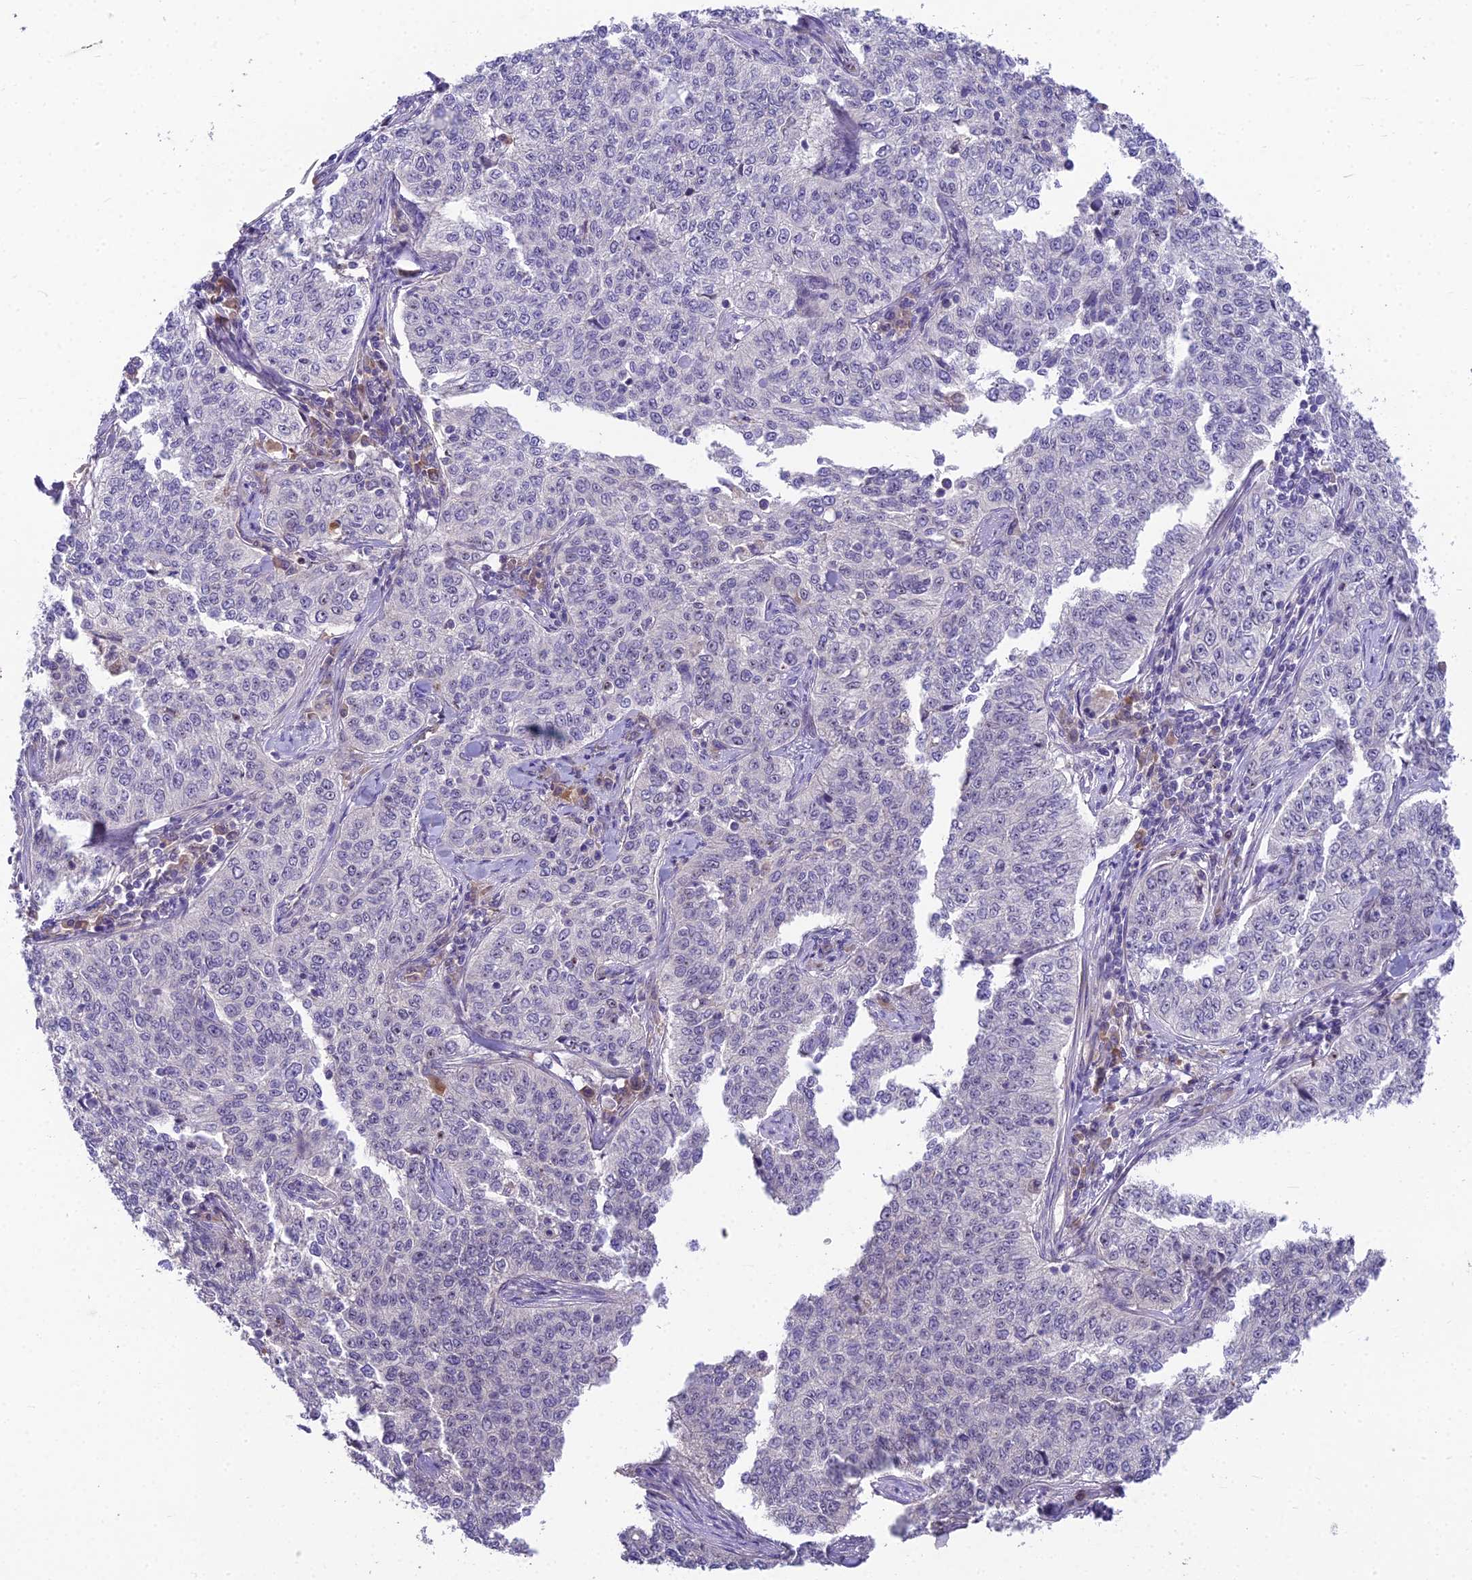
{"staining": {"intensity": "negative", "quantity": "none", "location": "none"}, "tissue": "cervical cancer", "cell_type": "Tumor cells", "image_type": "cancer", "snomed": [{"axis": "morphology", "description": "Squamous cell carcinoma, NOS"}, {"axis": "topography", "description": "Cervix"}], "caption": "Tumor cells show no significant protein positivity in cervical squamous cell carcinoma. (Brightfield microscopy of DAB immunohistochemistry at high magnification).", "gene": "ZNF333", "patient": {"sex": "female", "age": 35}}